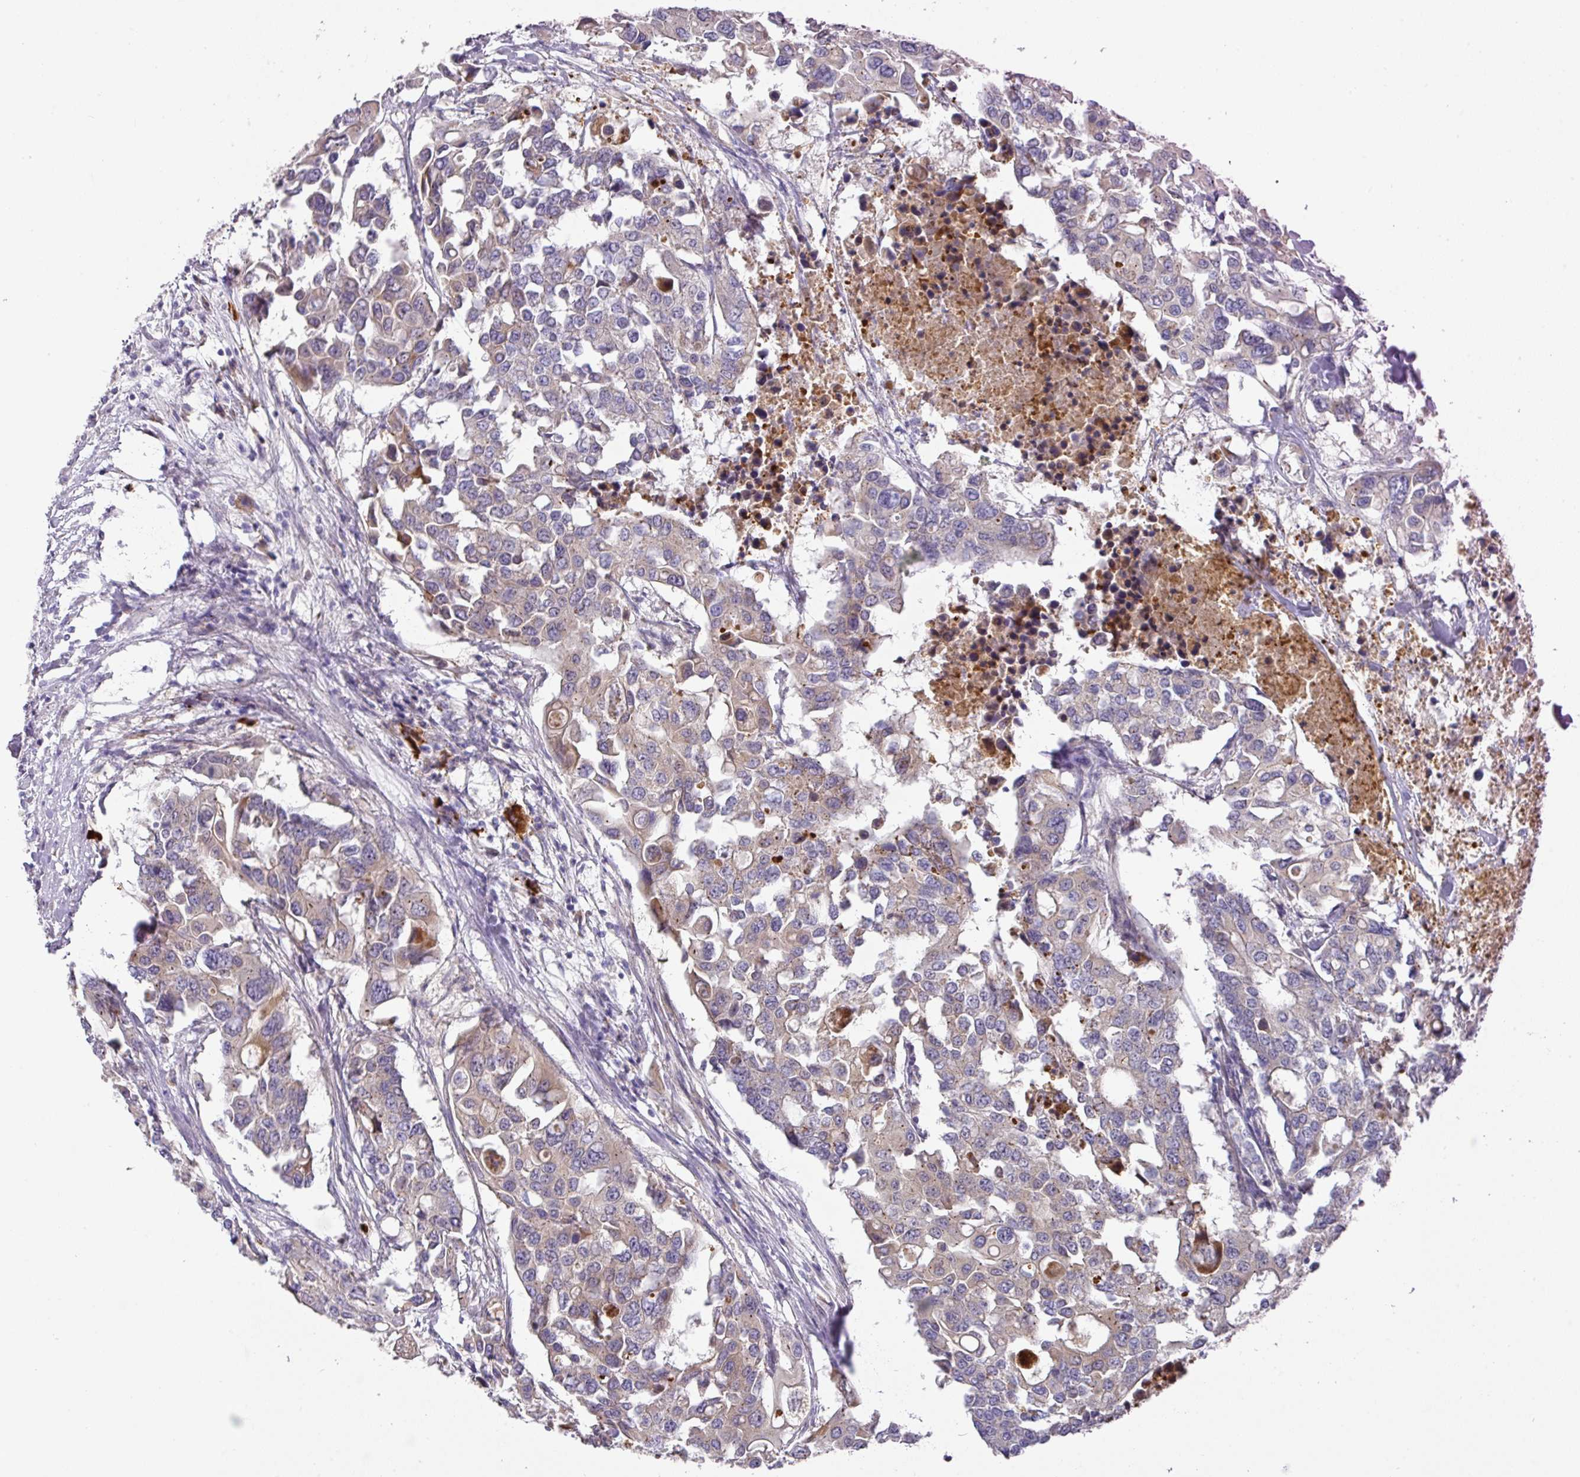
{"staining": {"intensity": "weak", "quantity": "<25%", "location": "cytoplasmic/membranous"}, "tissue": "colorectal cancer", "cell_type": "Tumor cells", "image_type": "cancer", "snomed": [{"axis": "morphology", "description": "Adenocarcinoma, NOS"}, {"axis": "topography", "description": "Colon"}], "caption": "A high-resolution micrograph shows IHC staining of colorectal adenocarcinoma, which shows no significant expression in tumor cells.", "gene": "IL4R", "patient": {"sex": "male", "age": 77}}